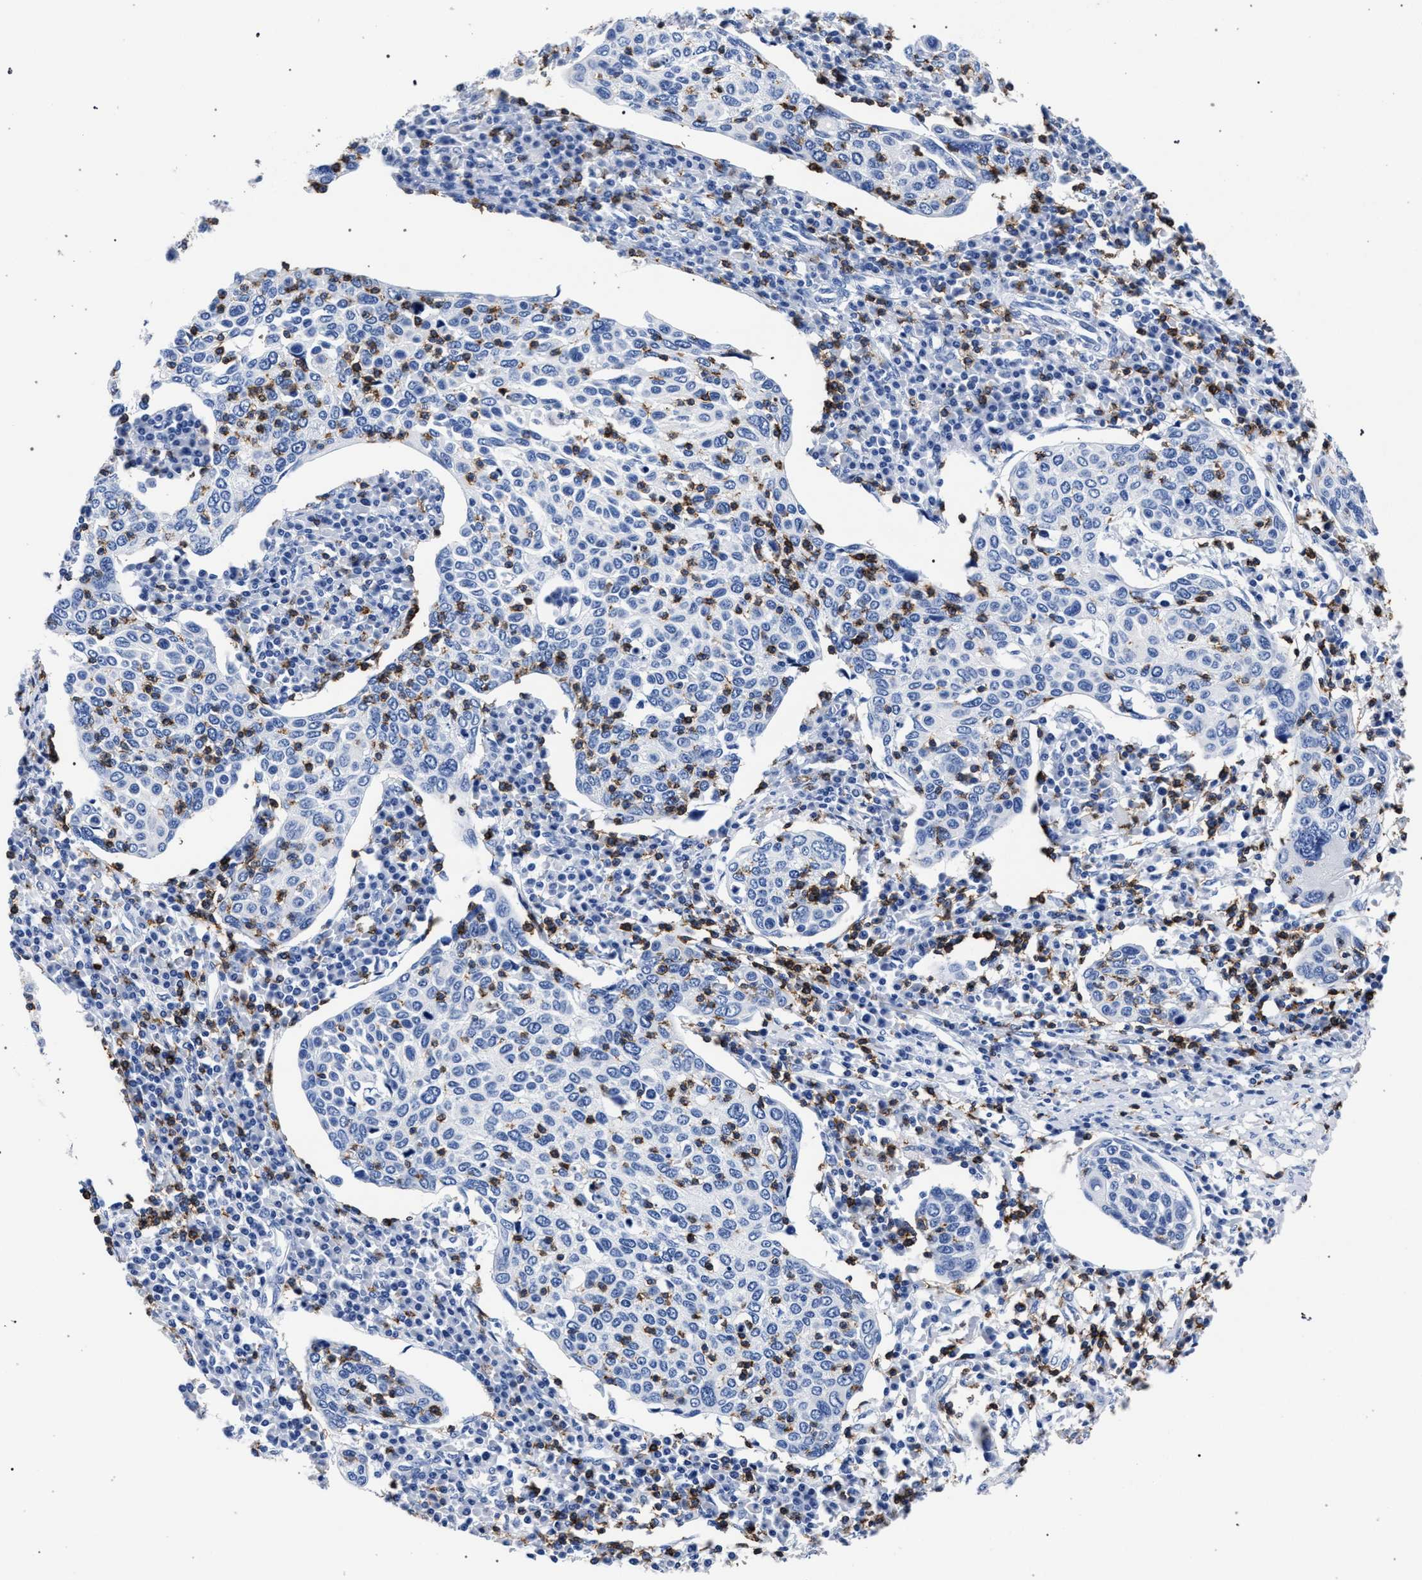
{"staining": {"intensity": "negative", "quantity": "none", "location": "none"}, "tissue": "cervical cancer", "cell_type": "Tumor cells", "image_type": "cancer", "snomed": [{"axis": "morphology", "description": "Squamous cell carcinoma, NOS"}, {"axis": "topography", "description": "Cervix"}], "caption": "A high-resolution photomicrograph shows IHC staining of cervical cancer (squamous cell carcinoma), which demonstrates no significant expression in tumor cells.", "gene": "KLRK1", "patient": {"sex": "female", "age": 40}}